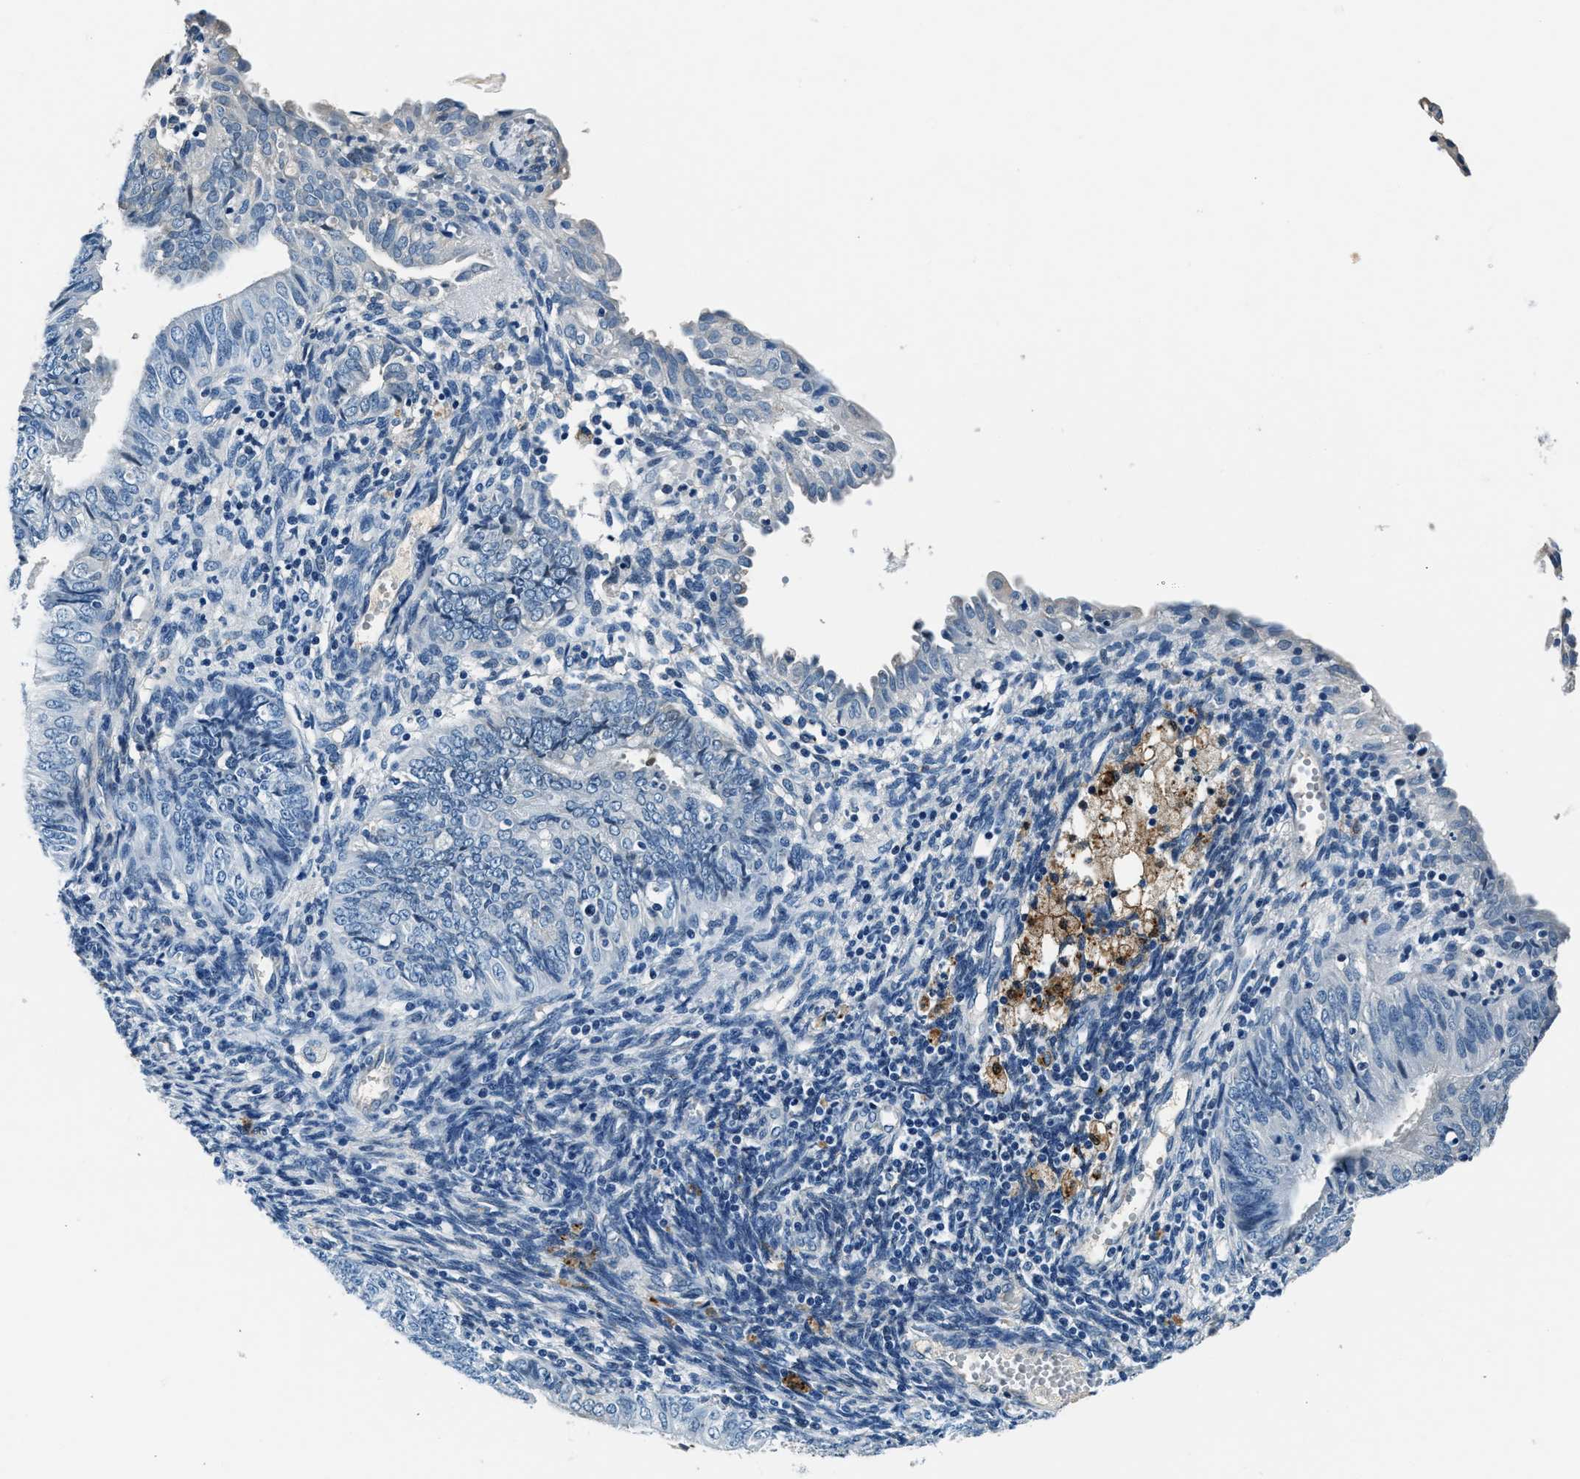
{"staining": {"intensity": "negative", "quantity": "none", "location": "none"}, "tissue": "endometrial cancer", "cell_type": "Tumor cells", "image_type": "cancer", "snomed": [{"axis": "morphology", "description": "Adenocarcinoma, NOS"}, {"axis": "topography", "description": "Endometrium"}], "caption": "IHC micrograph of neoplastic tissue: endometrial cancer stained with DAB (3,3'-diaminobenzidine) exhibits no significant protein positivity in tumor cells. The staining was performed using DAB to visualize the protein expression in brown, while the nuclei were stained in blue with hematoxylin (Magnification: 20x).", "gene": "PTPDC1", "patient": {"sex": "female", "age": 58}}